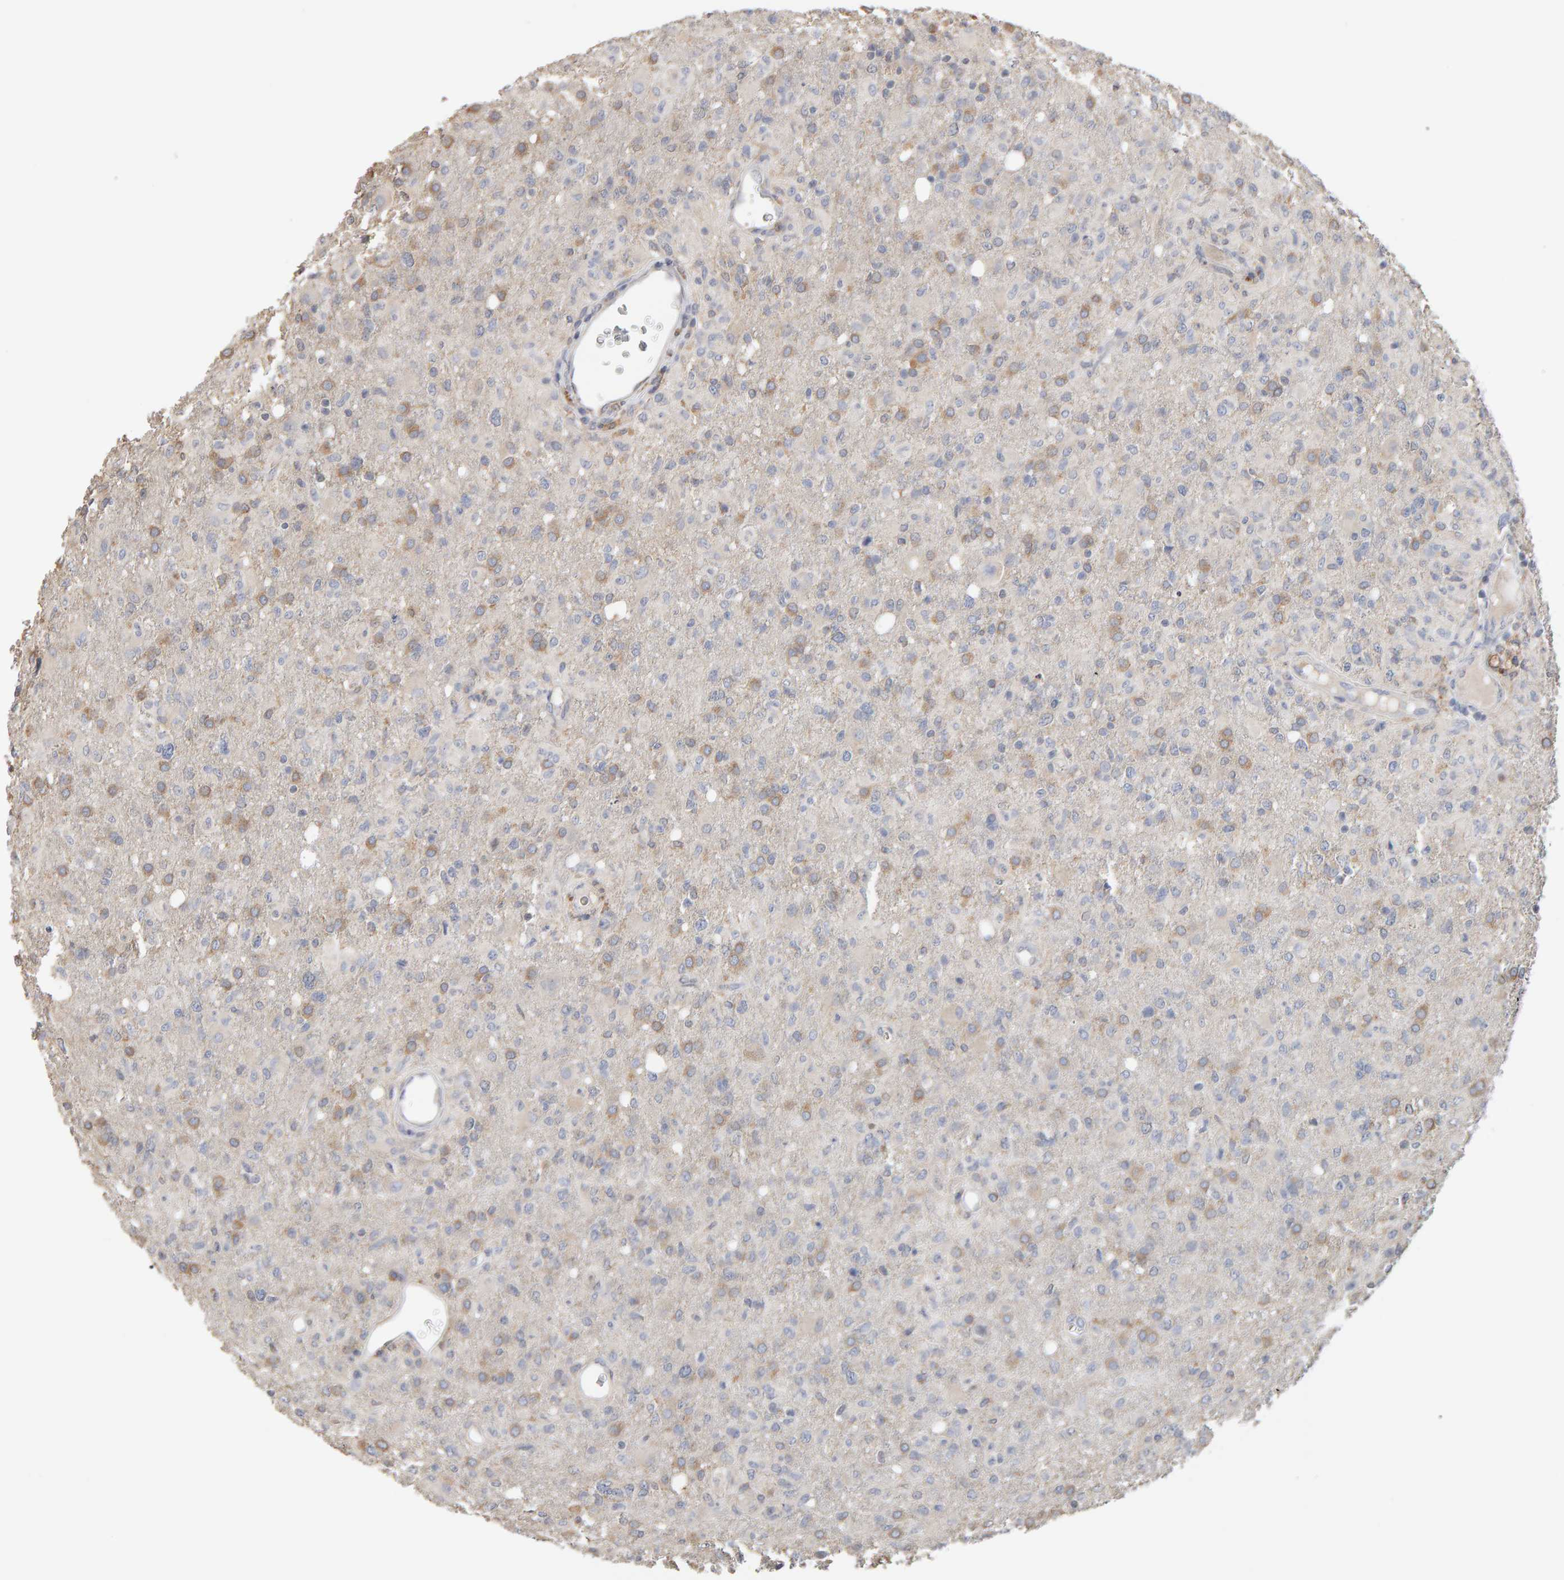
{"staining": {"intensity": "weak", "quantity": "25%-75%", "location": "cytoplasmic/membranous"}, "tissue": "glioma", "cell_type": "Tumor cells", "image_type": "cancer", "snomed": [{"axis": "morphology", "description": "Glioma, malignant, High grade"}, {"axis": "topography", "description": "Brain"}], "caption": "Glioma was stained to show a protein in brown. There is low levels of weak cytoplasmic/membranous expression in about 25%-75% of tumor cells.", "gene": "SGPL1", "patient": {"sex": "female", "age": 57}}